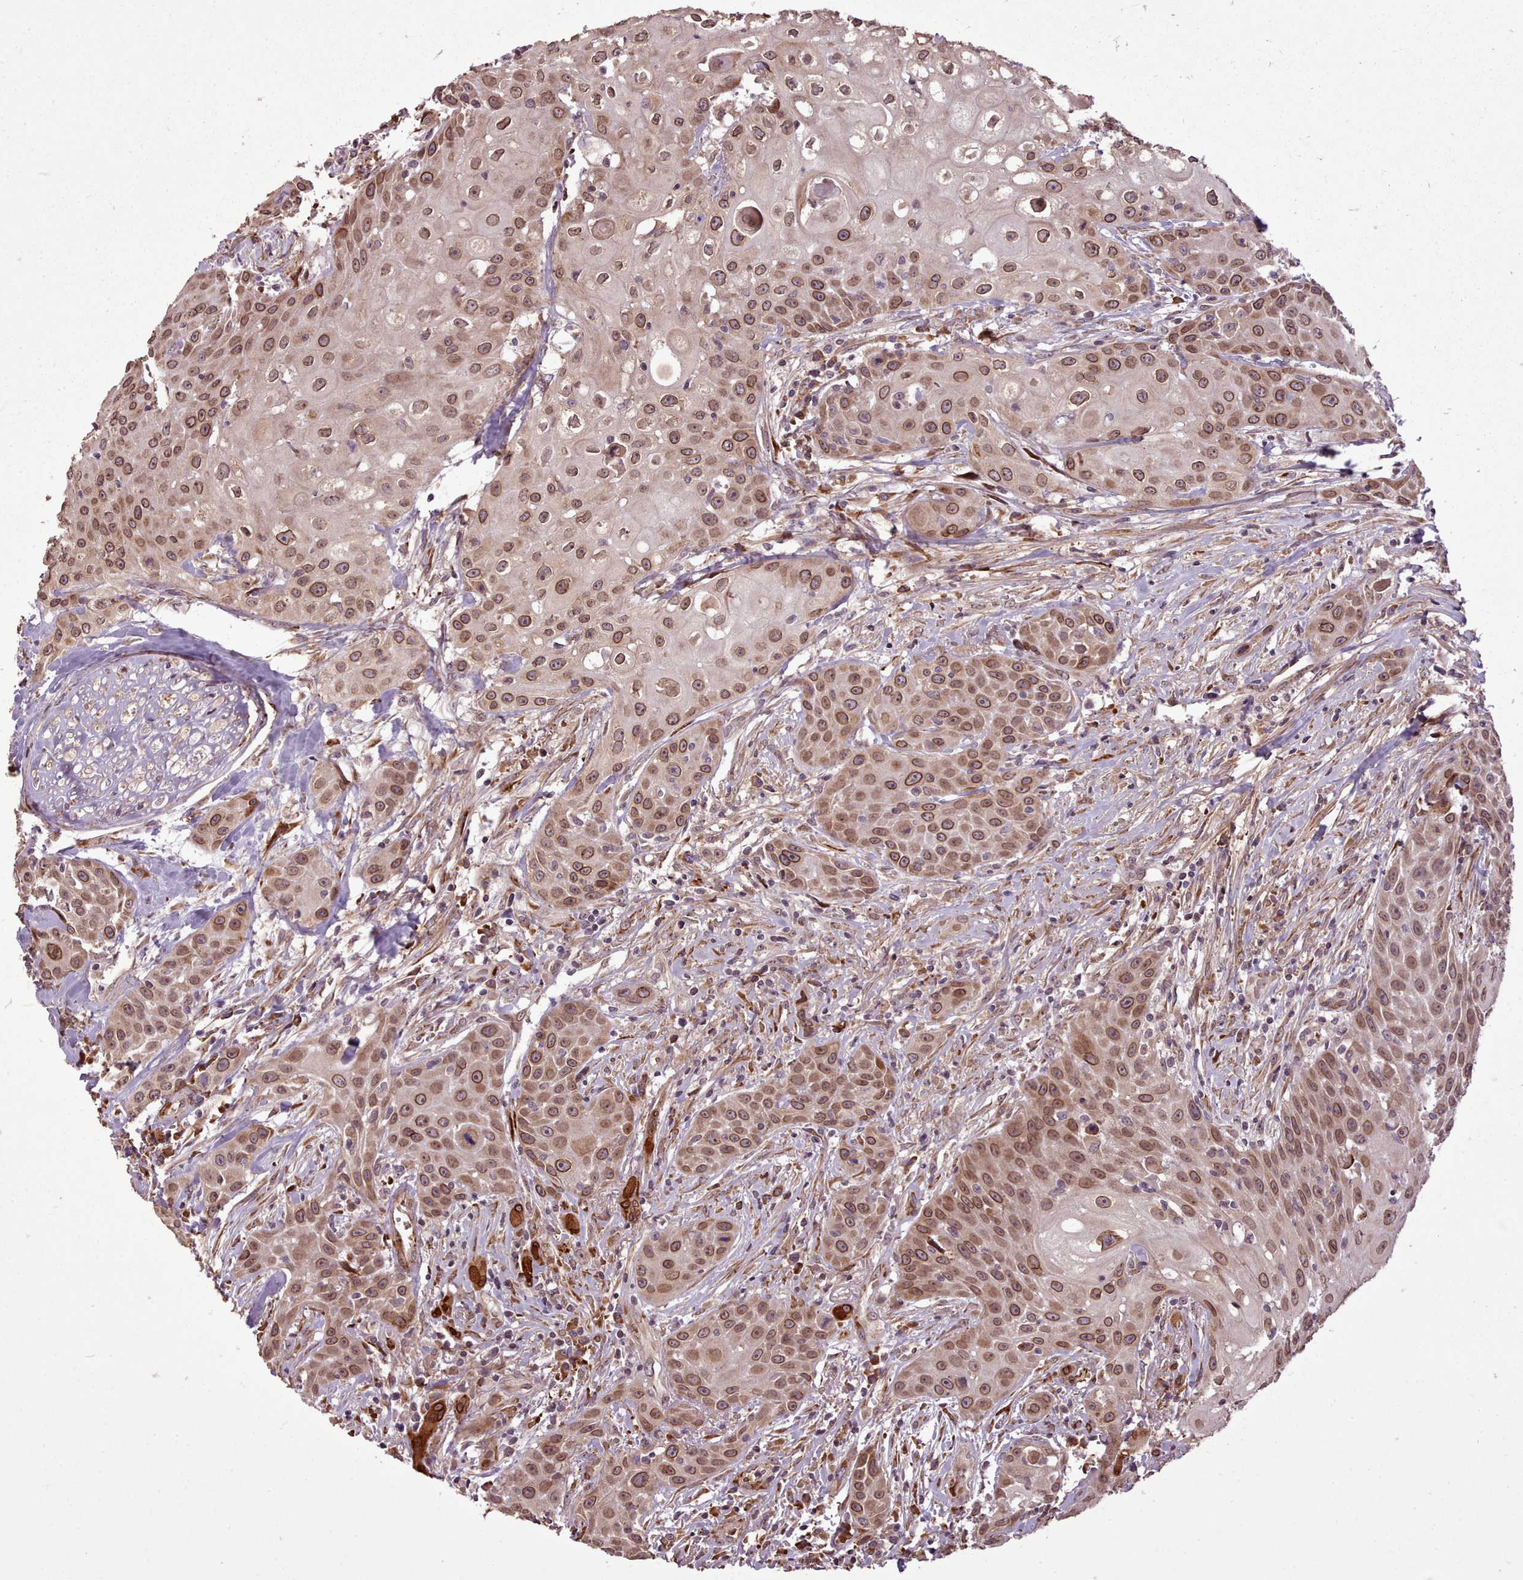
{"staining": {"intensity": "moderate", "quantity": ">75%", "location": "cytoplasmic/membranous,nuclear"}, "tissue": "head and neck cancer", "cell_type": "Tumor cells", "image_type": "cancer", "snomed": [{"axis": "morphology", "description": "Squamous cell carcinoma, NOS"}, {"axis": "topography", "description": "Oral tissue"}, {"axis": "topography", "description": "Head-Neck"}], "caption": "Approximately >75% of tumor cells in human head and neck cancer demonstrate moderate cytoplasmic/membranous and nuclear protein expression as visualized by brown immunohistochemical staining.", "gene": "CABP1", "patient": {"sex": "female", "age": 82}}